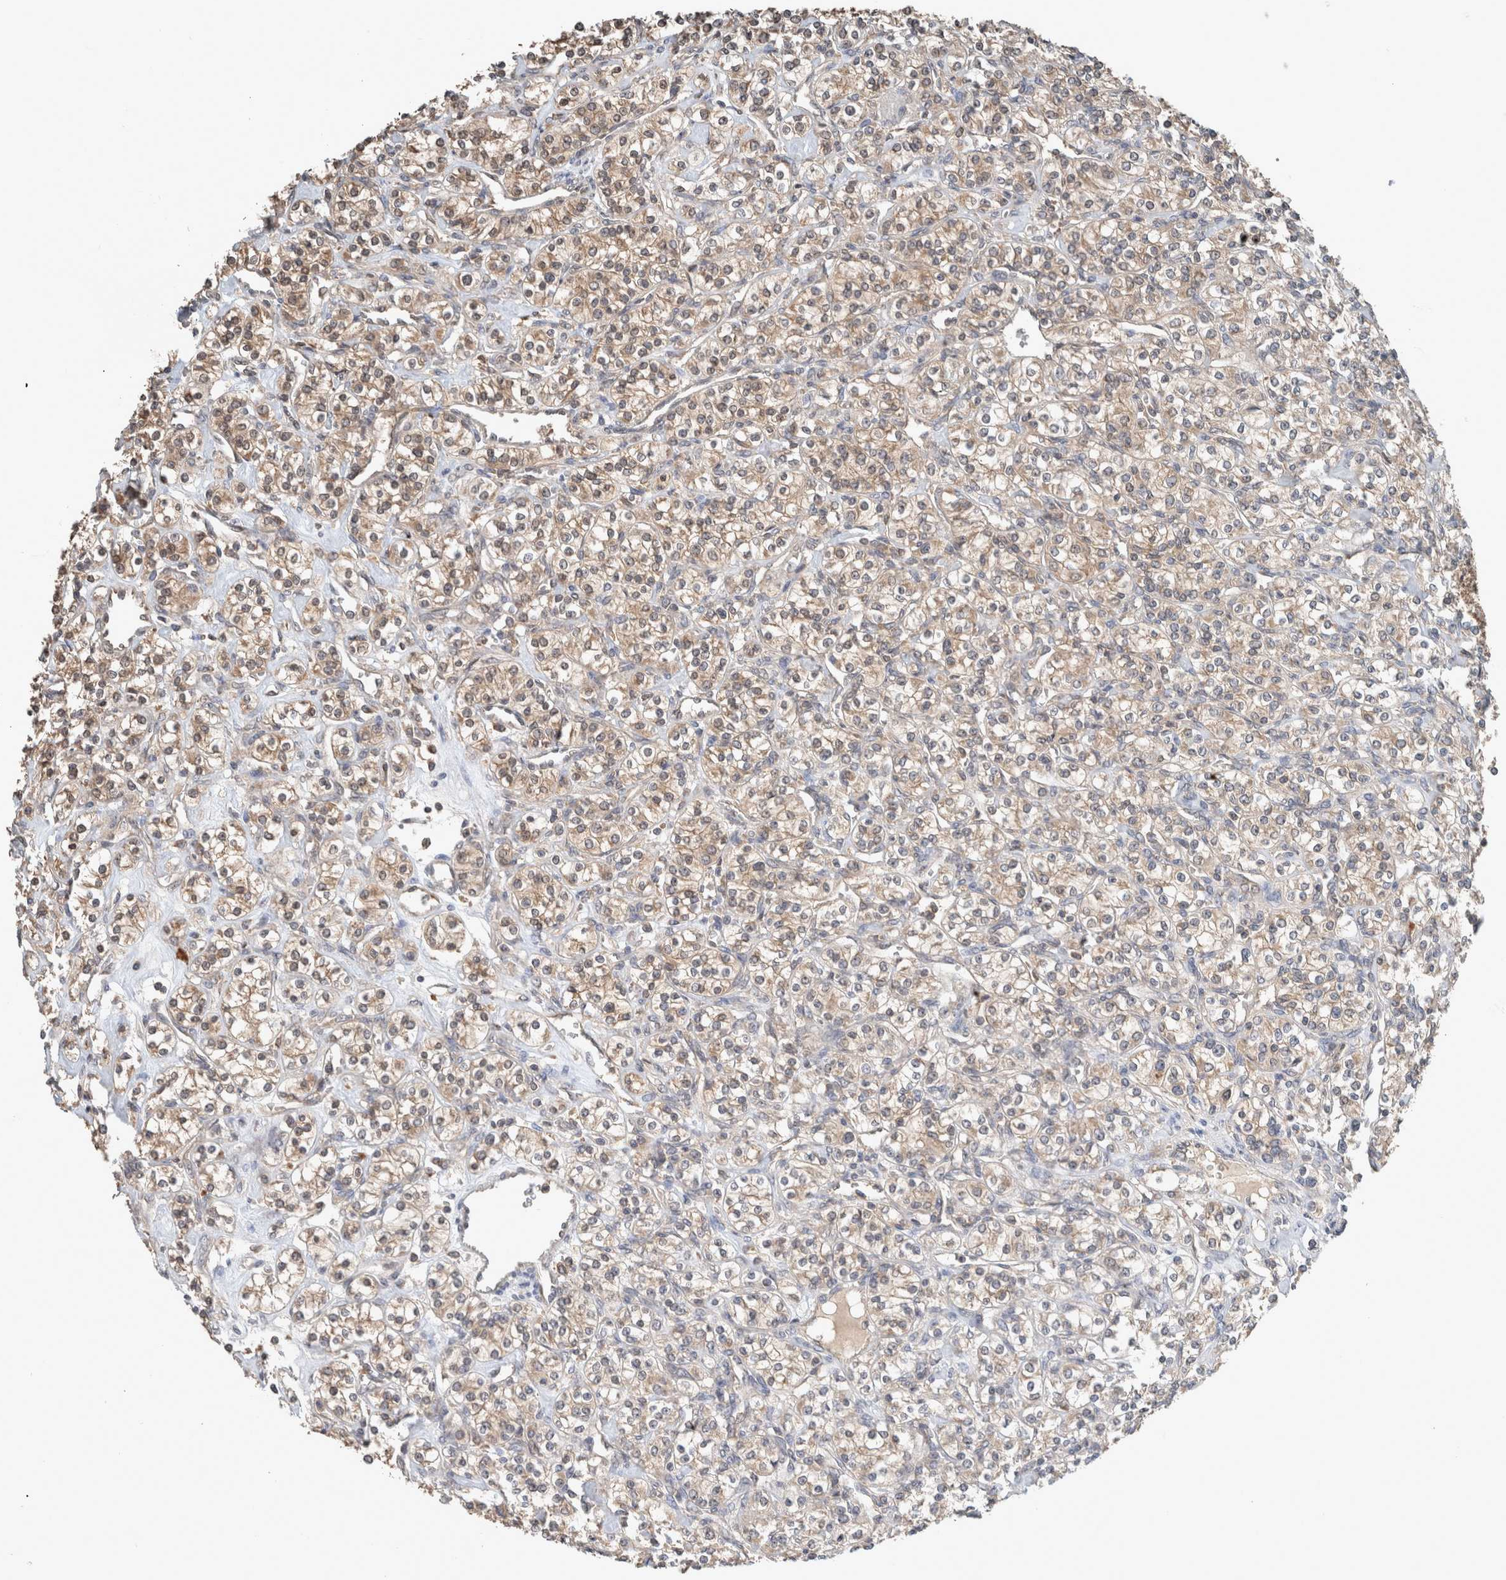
{"staining": {"intensity": "weak", "quantity": ">75%", "location": "cytoplasmic/membranous"}, "tissue": "renal cancer", "cell_type": "Tumor cells", "image_type": "cancer", "snomed": [{"axis": "morphology", "description": "Adenocarcinoma, NOS"}, {"axis": "topography", "description": "Kidney"}], "caption": "Immunohistochemical staining of renal adenocarcinoma demonstrates weak cytoplasmic/membranous protein expression in approximately >75% of tumor cells.", "gene": "ERAP2", "patient": {"sex": "male", "age": 77}}